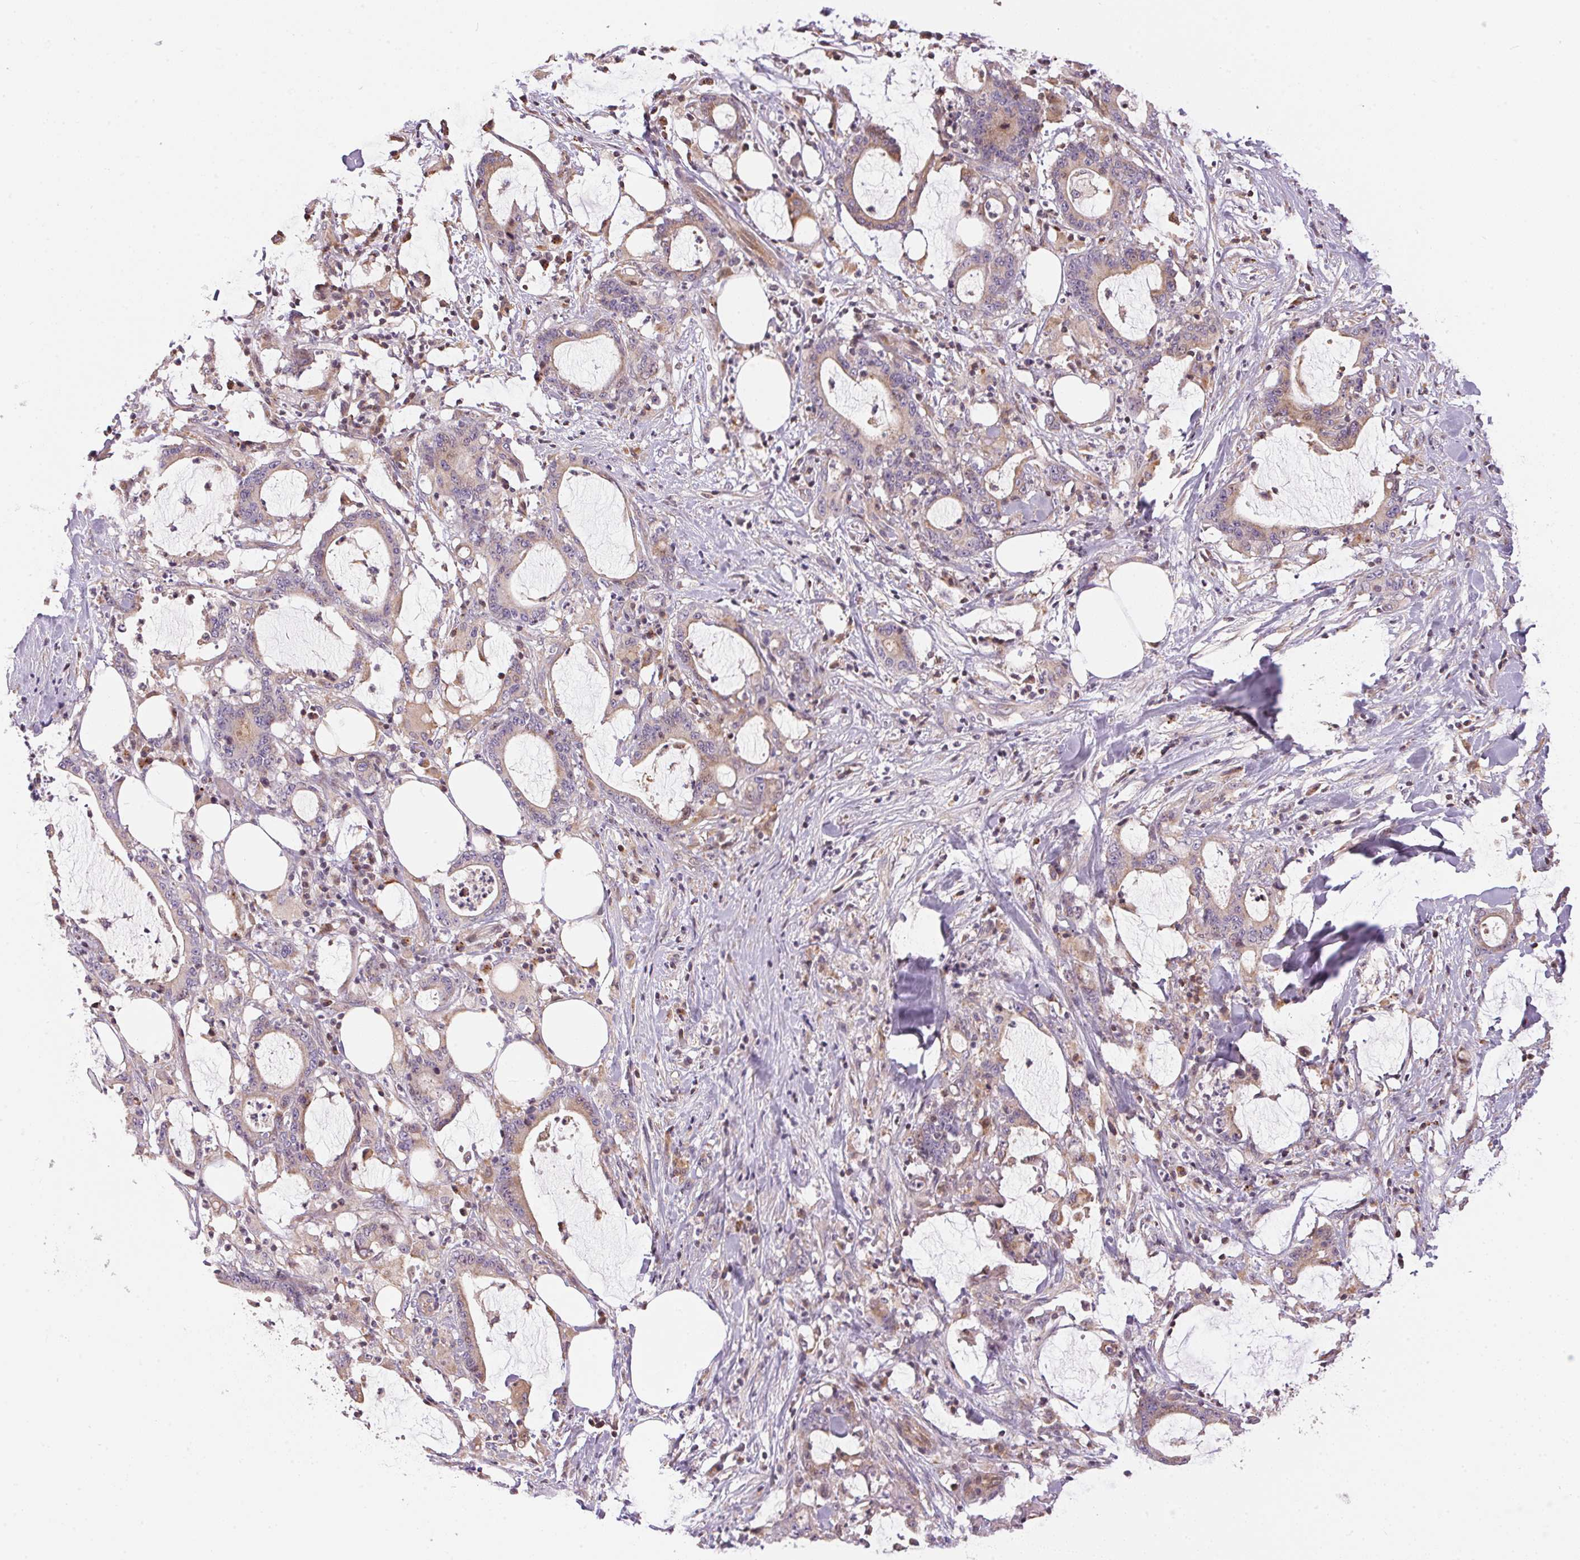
{"staining": {"intensity": "weak", "quantity": ">75%", "location": "cytoplasmic/membranous"}, "tissue": "stomach cancer", "cell_type": "Tumor cells", "image_type": "cancer", "snomed": [{"axis": "morphology", "description": "Adenocarcinoma, NOS"}, {"axis": "topography", "description": "Stomach, upper"}], "caption": "Immunohistochemical staining of human adenocarcinoma (stomach) reveals low levels of weak cytoplasmic/membranous protein positivity in about >75% of tumor cells.", "gene": "UNC13B", "patient": {"sex": "male", "age": 68}}